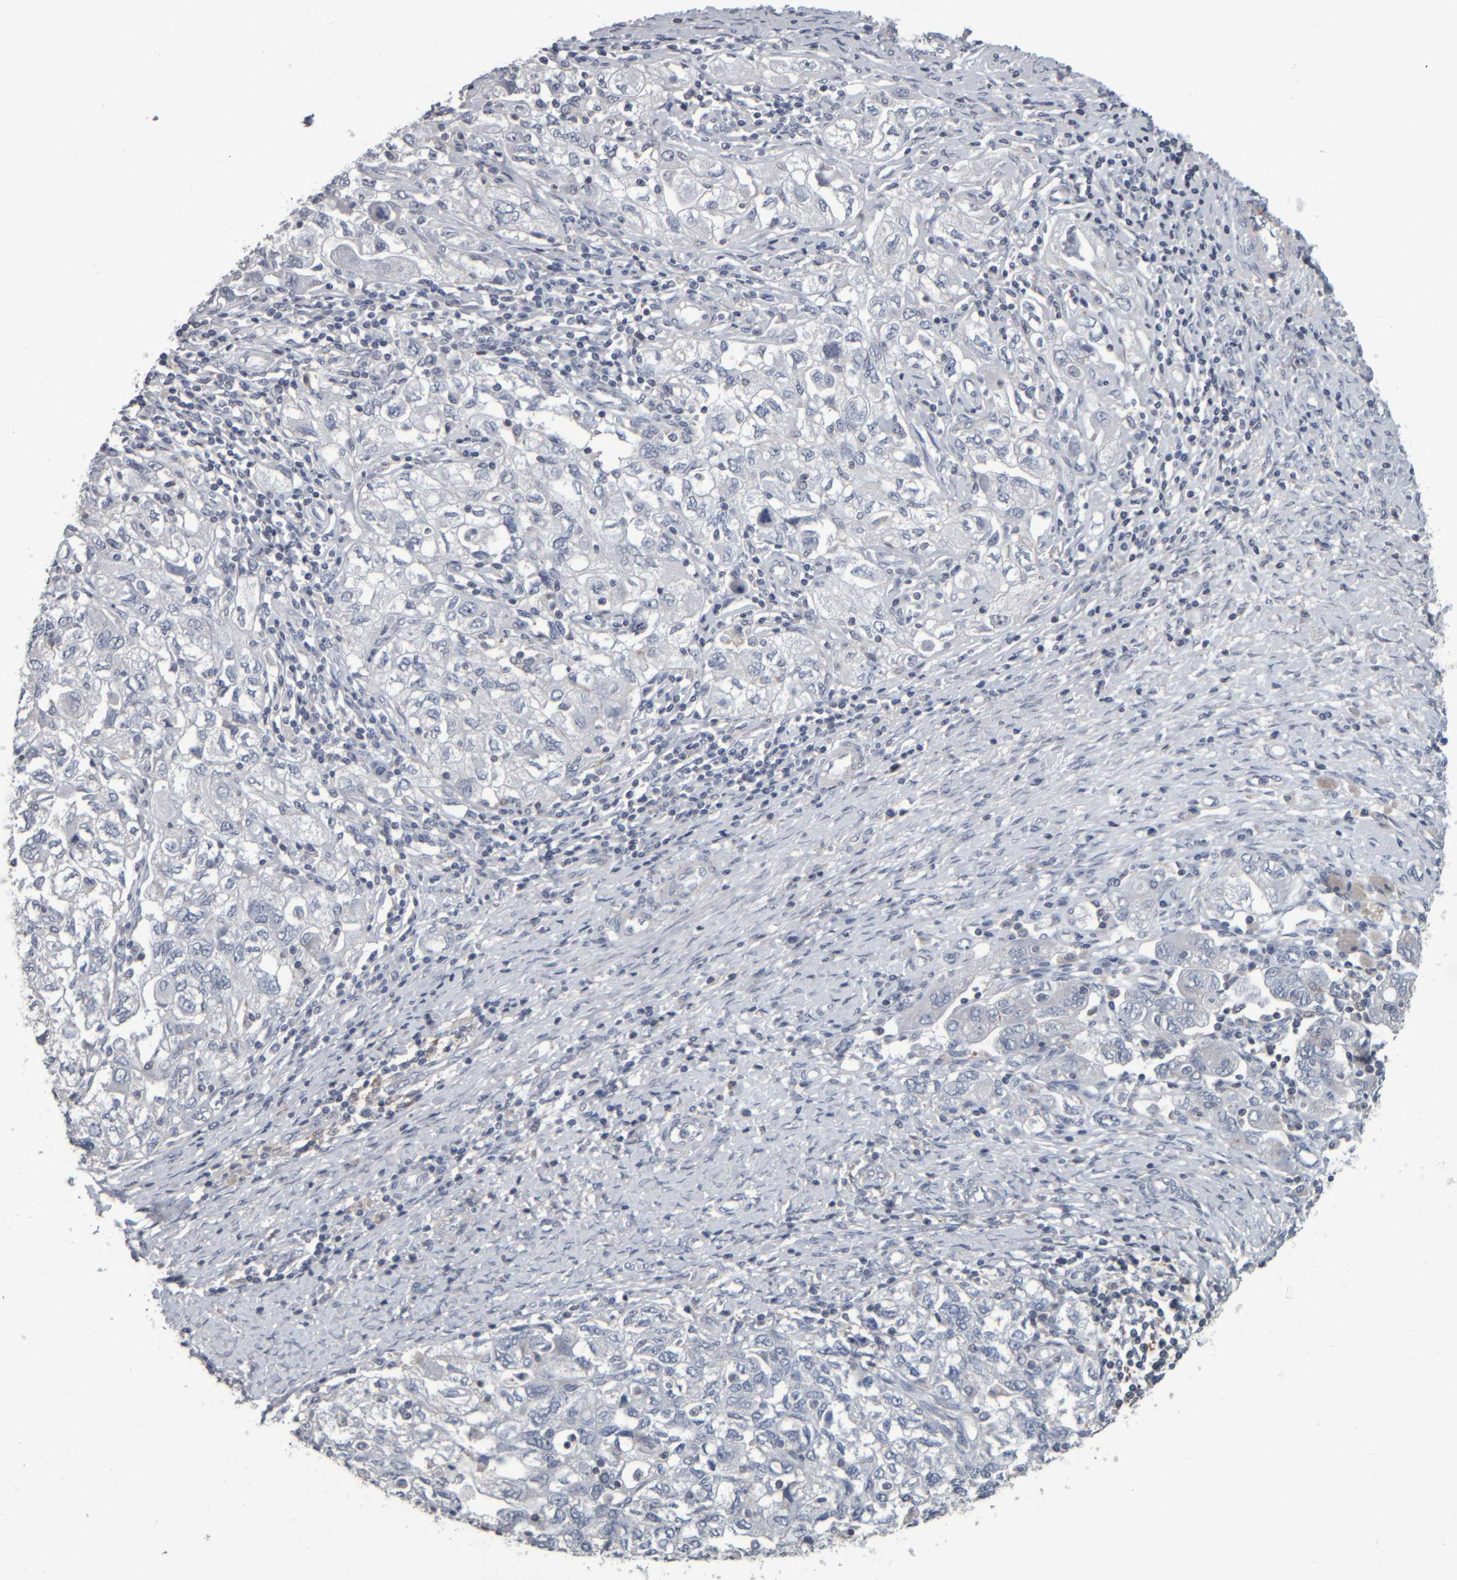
{"staining": {"intensity": "negative", "quantity": "none", "location": "none"}, "tissue": "ovarian cancer", "cell_type": "Tumor cells", "image_type": "cancer", "snomed": [{"axis": "morphology", "description": "Carcinoma, NOS"}, {"axis": "morphology", "description": "Cystadenocarcinoma, serous, NOS"}, {"axis": "topography", "description": "Ovary"}], "caption": "Immunohistochemistry (IHC) micrograph of ovarian cancer (serous cystadenocarcinoma) stained for a protein (brown), which demonstrates no expression in tumor cells.", "gene": "CAVIN4", "patient": {"sex": "female", "age": 69}}